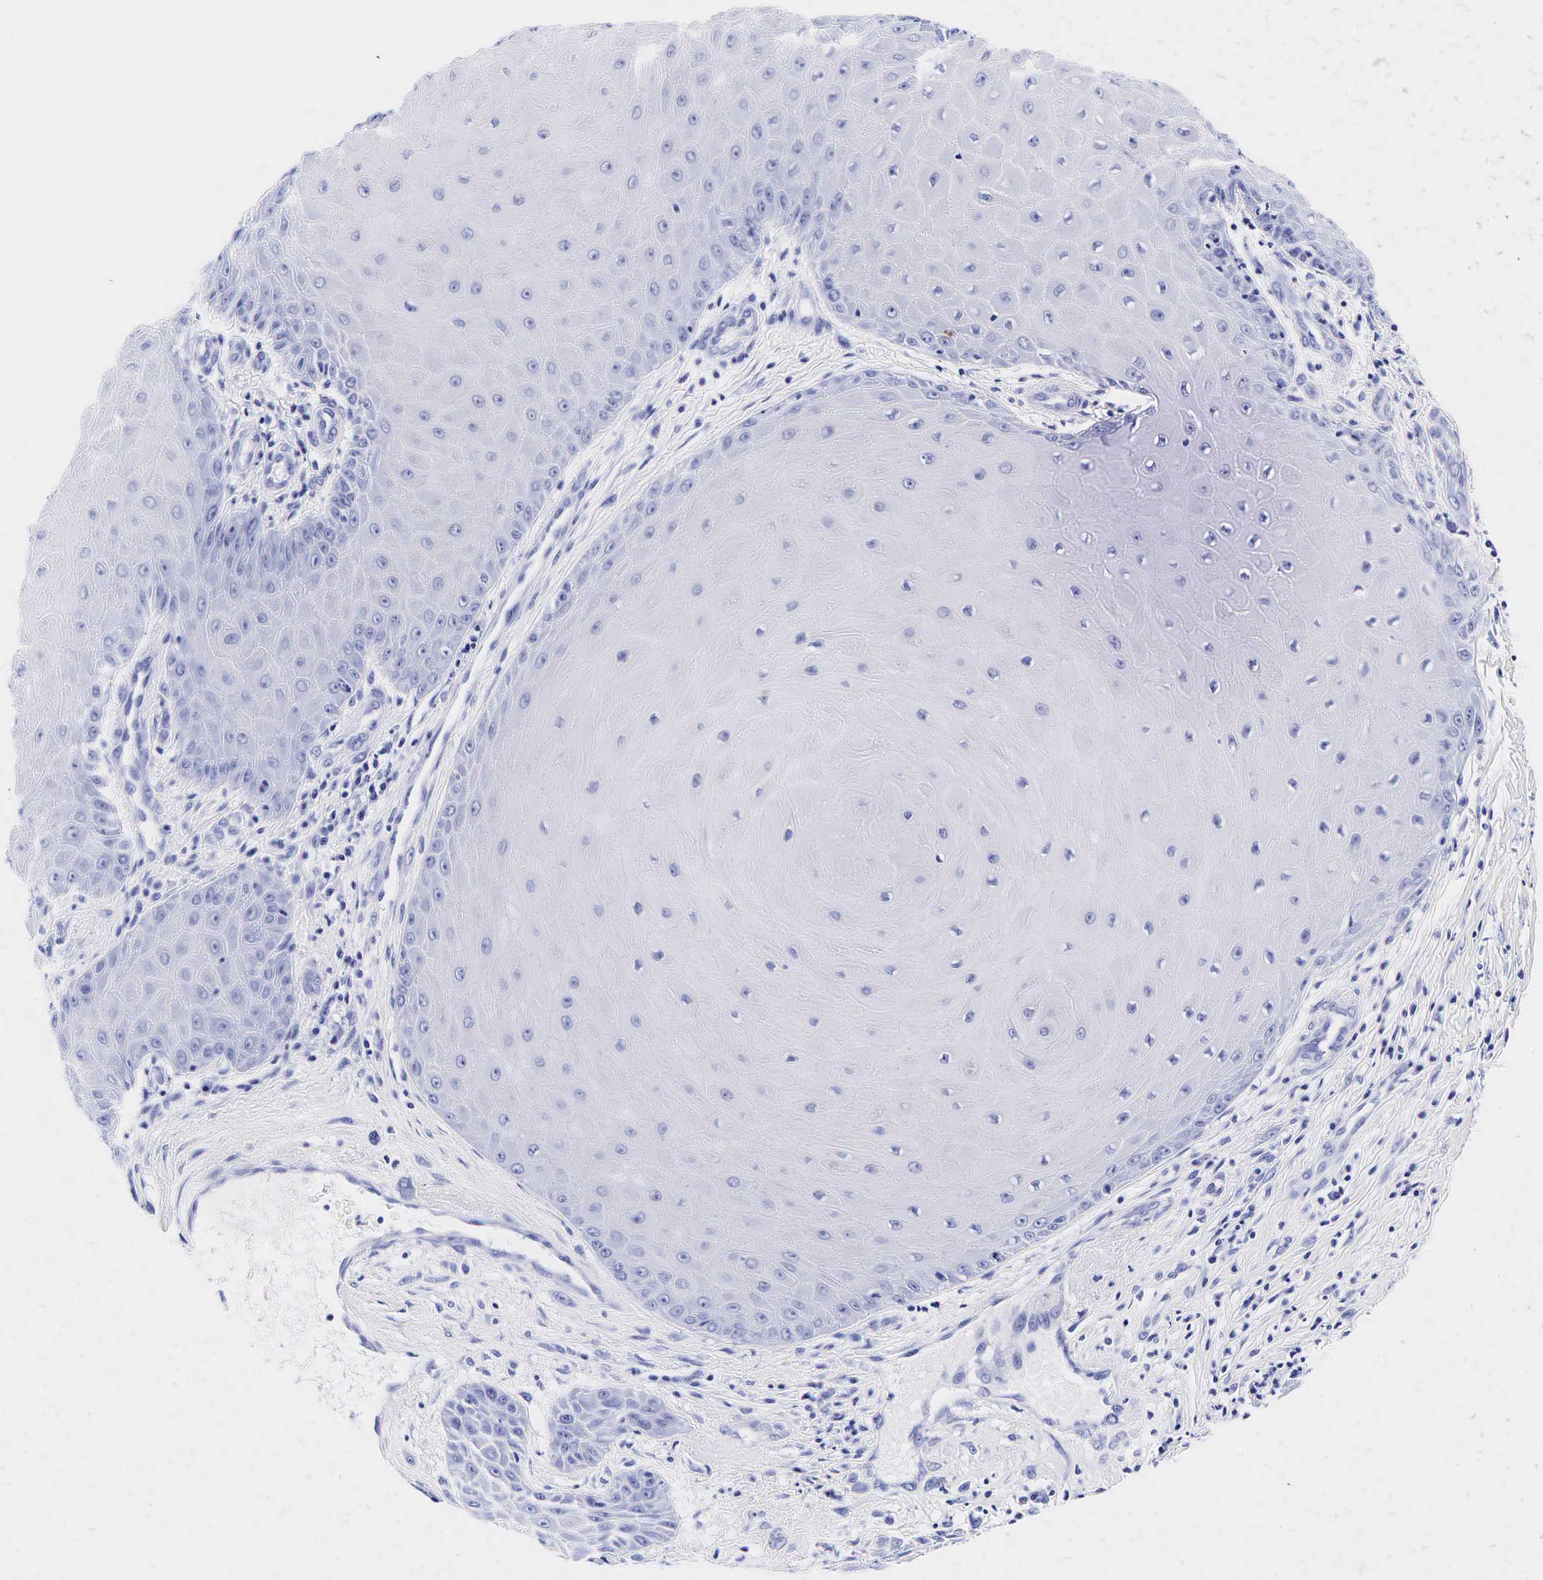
{"staining": {"intensity": "negative", "quantity": "none", "location": "none"}, "tissue": "skin cancer", "cell_type": "Tumor cells", "image_type": "cancer", "snomed": [{"axis": "morphology", "description": "Squamous cell carcinoma, NOS"}, {"axis": "topography", "description": "Skin"}], "caption": "Human skin squamous cell carcinoma stained for a protein using immunohistochemistry (IHC) displays no positivity in tumor cells.", "gene": "GAST", "patient": {"sex": "male", "age": 57}}